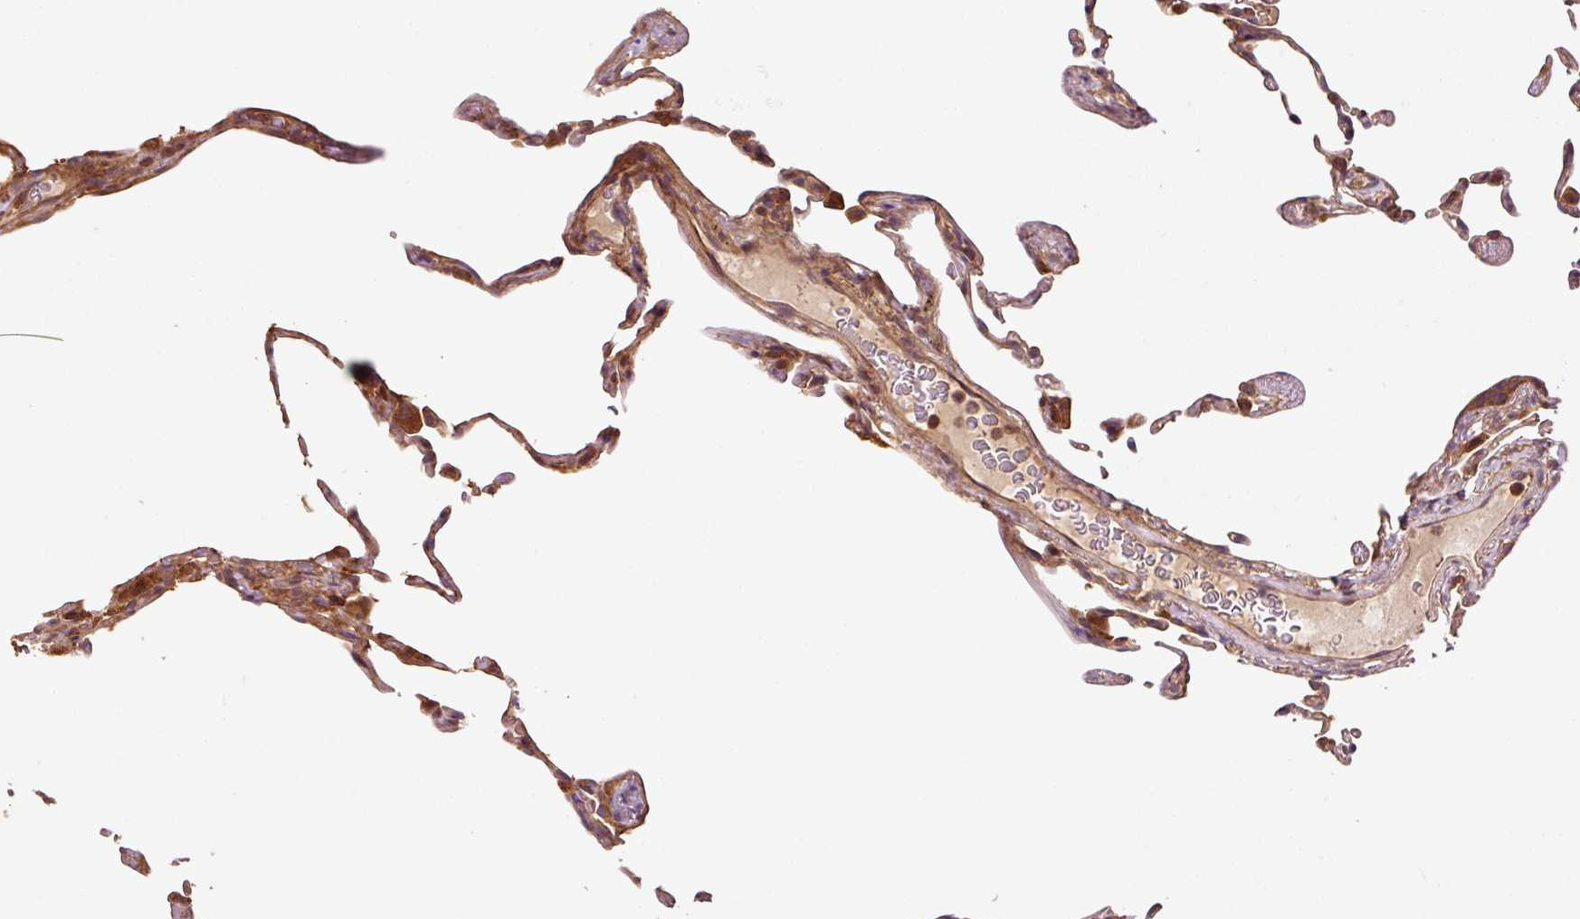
{"staining": {"intensity": "moderate", "quantity": ">75%", "location": "cytoplasmic/membranous"}, "tissue": "lung", "cell_type": "Alveolar cells", "image_type": "normal", "snomed": [{"axis": "morphology", "description": "Normal tissue, NOS"}, {"axis": "topography", "description": "Lung"}], "caption": "Lung stained with DAB IHC reveals medium levels of moderate cytoplasmic/membranous positivity in approximately >75% of alveolar cells.", "gene": "OXER1", "patient": {"sex": "female", "age": 57}}